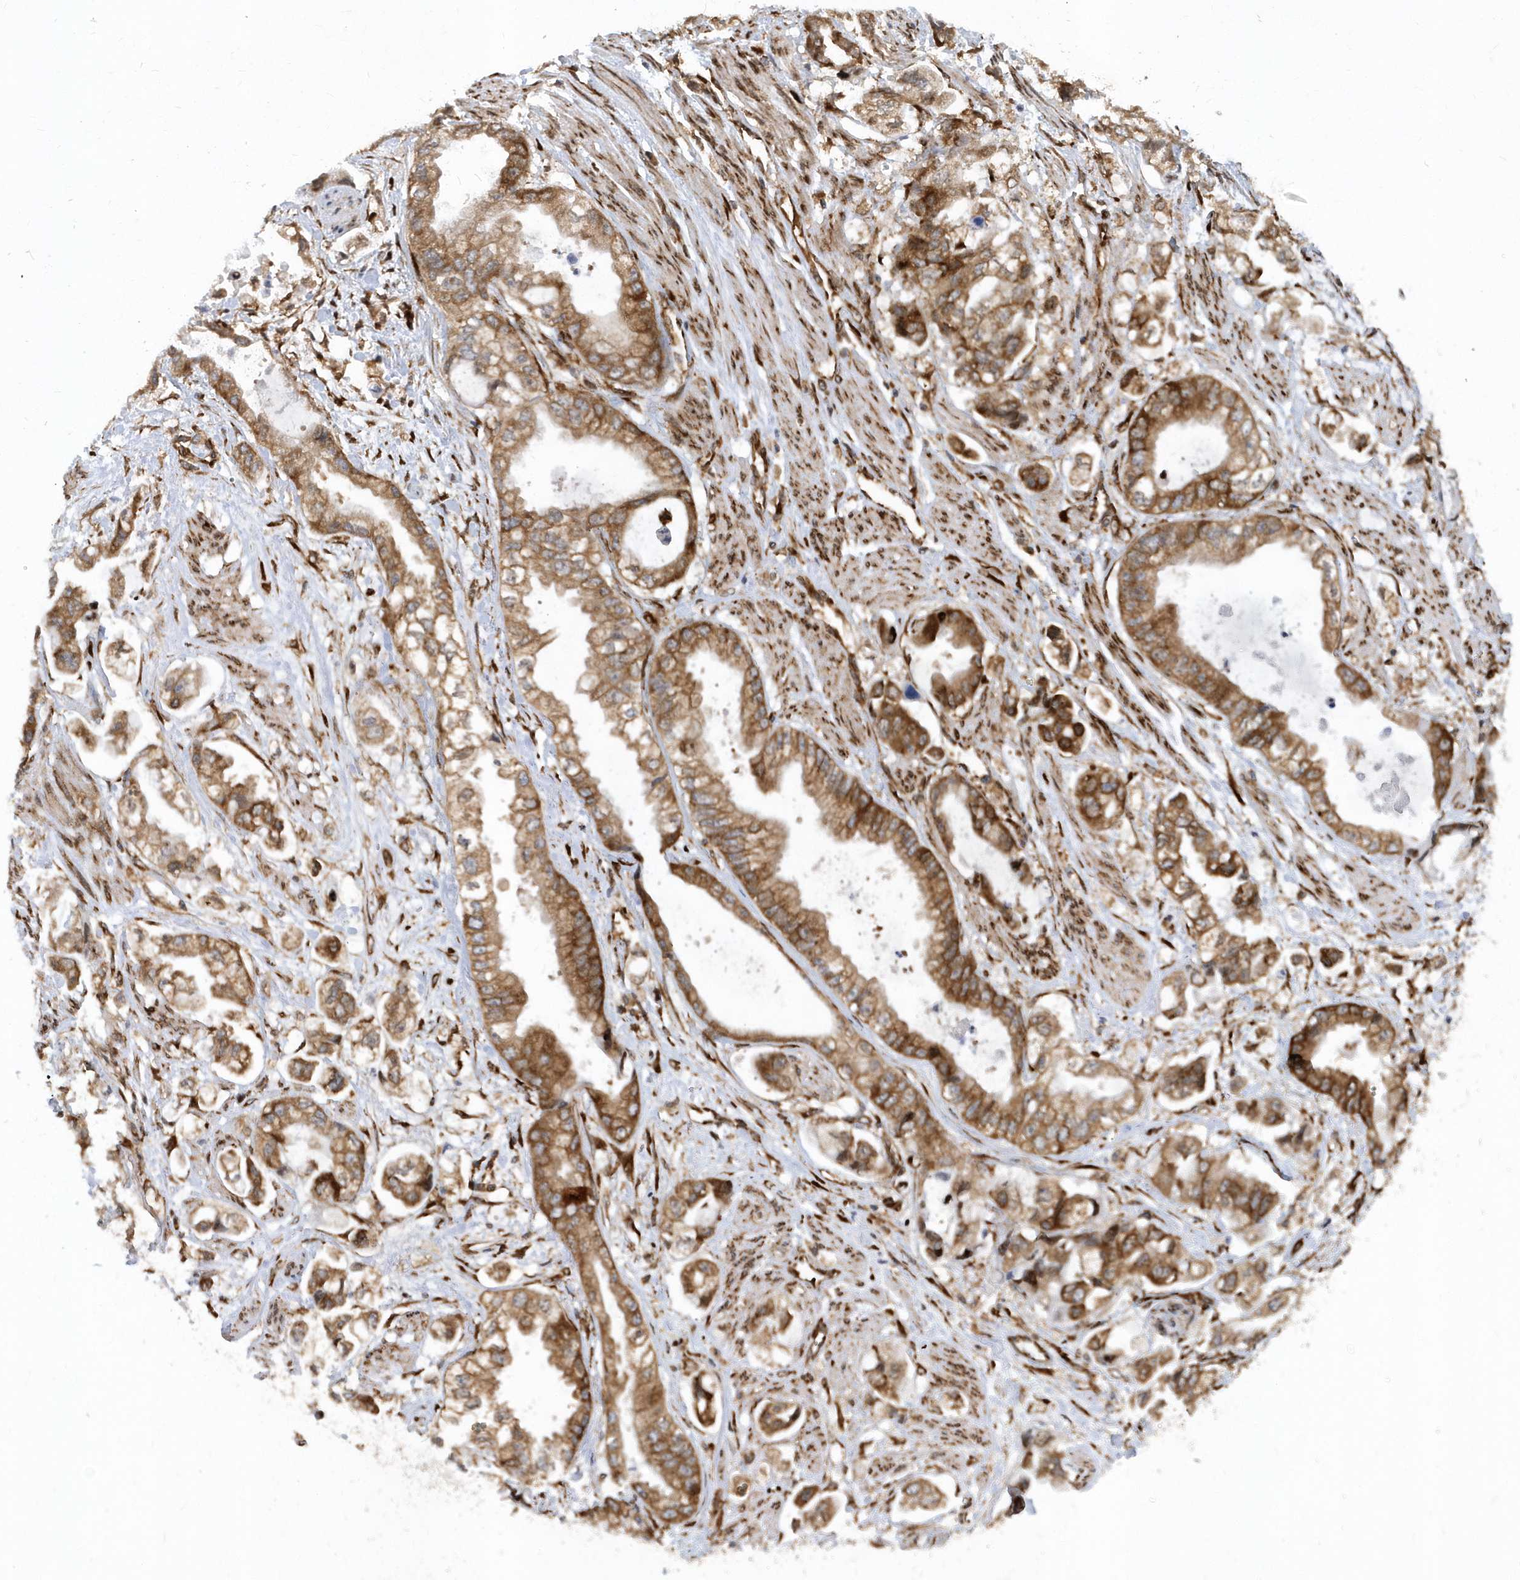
{"staining": {"intensity": "moderate", "quantity": ">75%", "location": "cytoplasmic/membranous"}, "tissue": "stomach cancer", "cell_type": "Tumor cells", "image_type": "cancer", "snomed": [{"axis": "morphology", "description": "Adenocarcinoma, NOS"}, {"axis": "topography", "description": "Stomach"}], "caption": "Brown immunohistochemical staining in stomach cancer (adenocarcinoma) demonstrates moderate cytoplasmic/membranous staining in approximately >75% of tumor cells. The staining was performed using DAB (3,3'-diaminobenzidine) to visualize the protein expression in brown, while the nuclei were stained in blue with hematoxylin (Magnification: 20x).", "gene": "PHF1", "patient": {"sex": "male", "age": 62}}